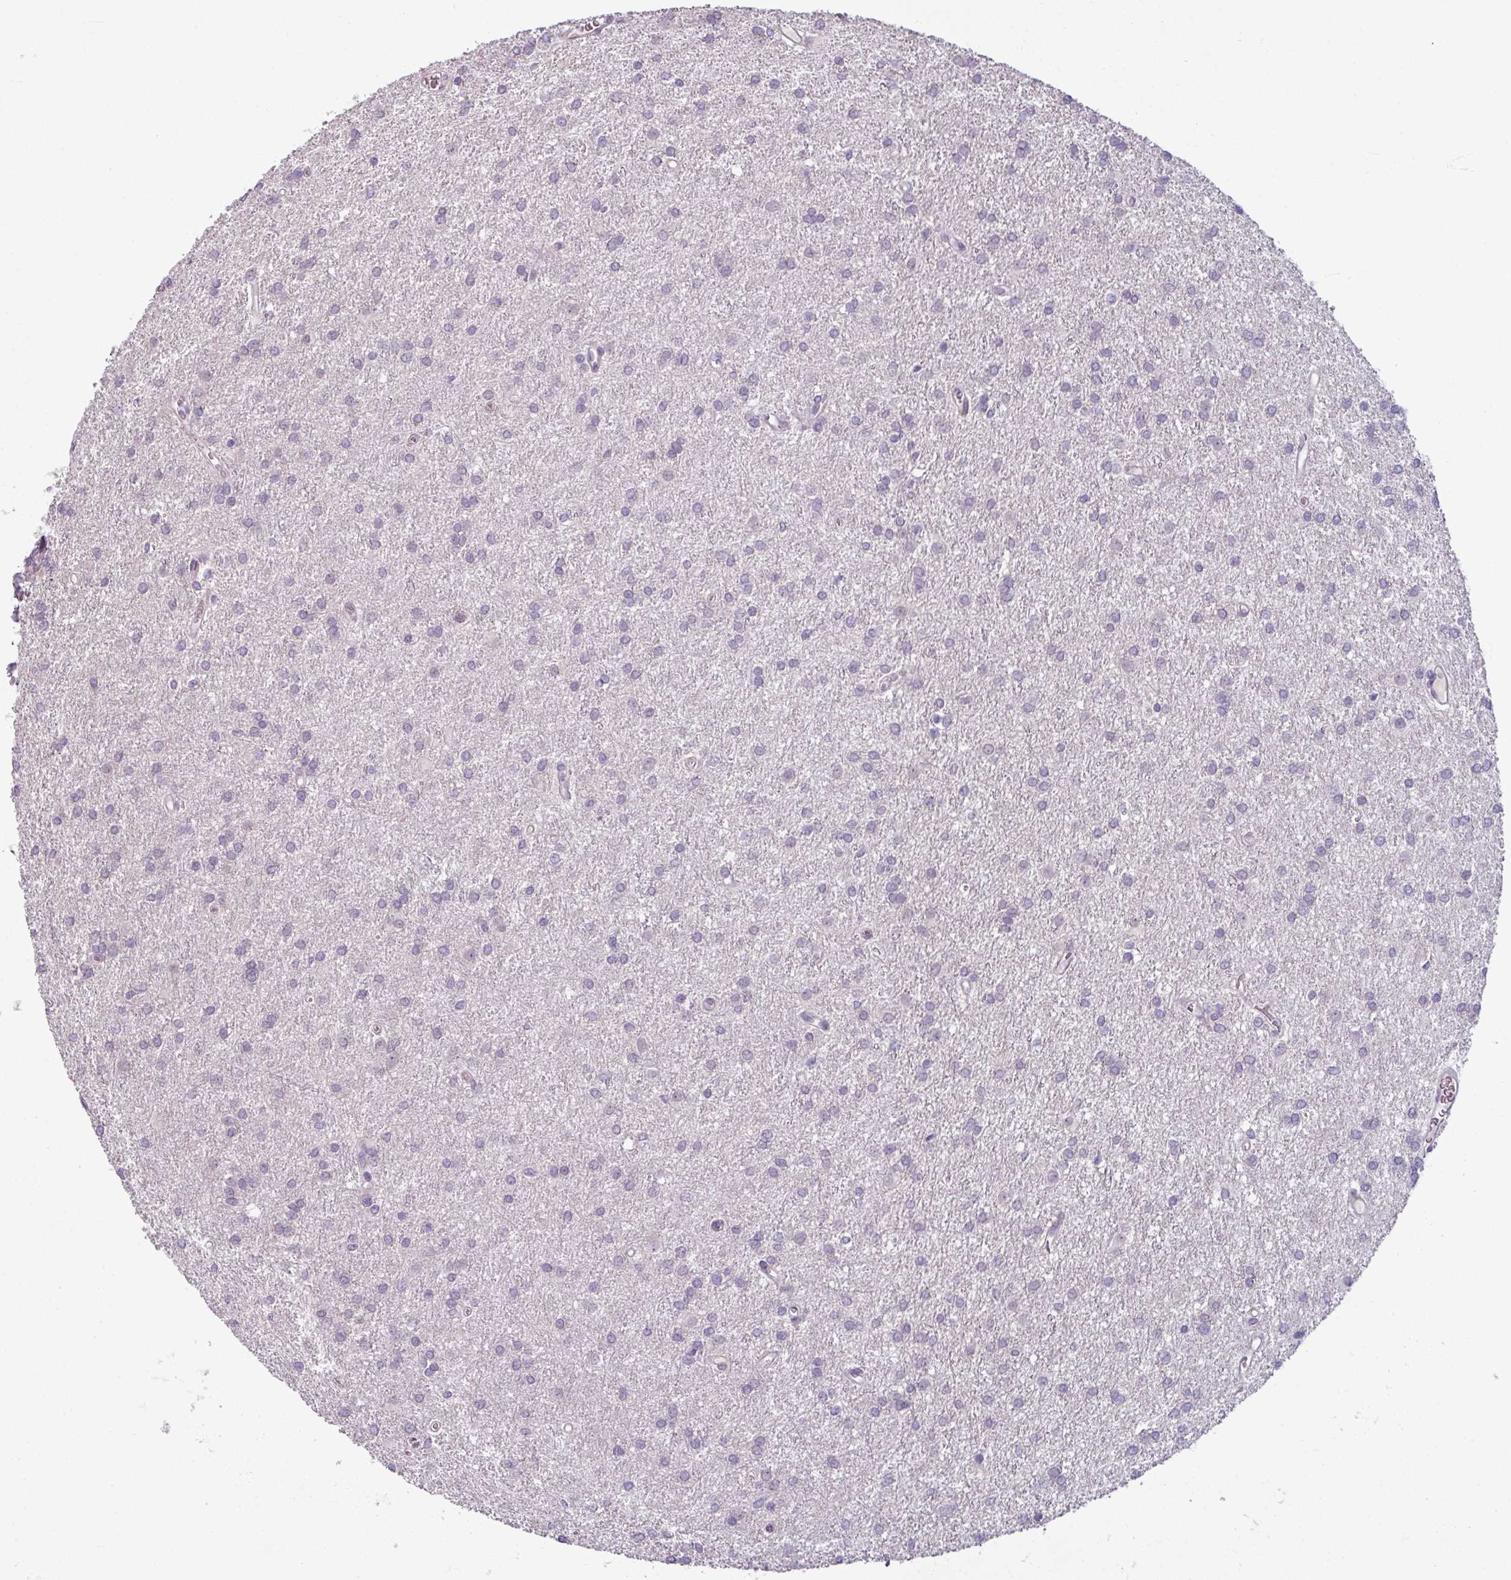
{"staining": {"intensity": "negative", "quantity": "none", "location": "none"}, "tissue": "glioma", "cell_type": "Tumor cells", "image_type": "cancer", "snomed": [{"axis": "morphology", "description": "Glioma, malignant, High grade"}, {"axis": "topography", "description": "Brain"}], "caption": "IHC histopathology image of neoplastic tissue: malignant glioma (high-grade) stained with DAB (3,3'-diaminobenzidine) shows no significant protein staining in tumor cells.", "gene": "UVSSA", "patient": {"sex": "female", "age": 50}}